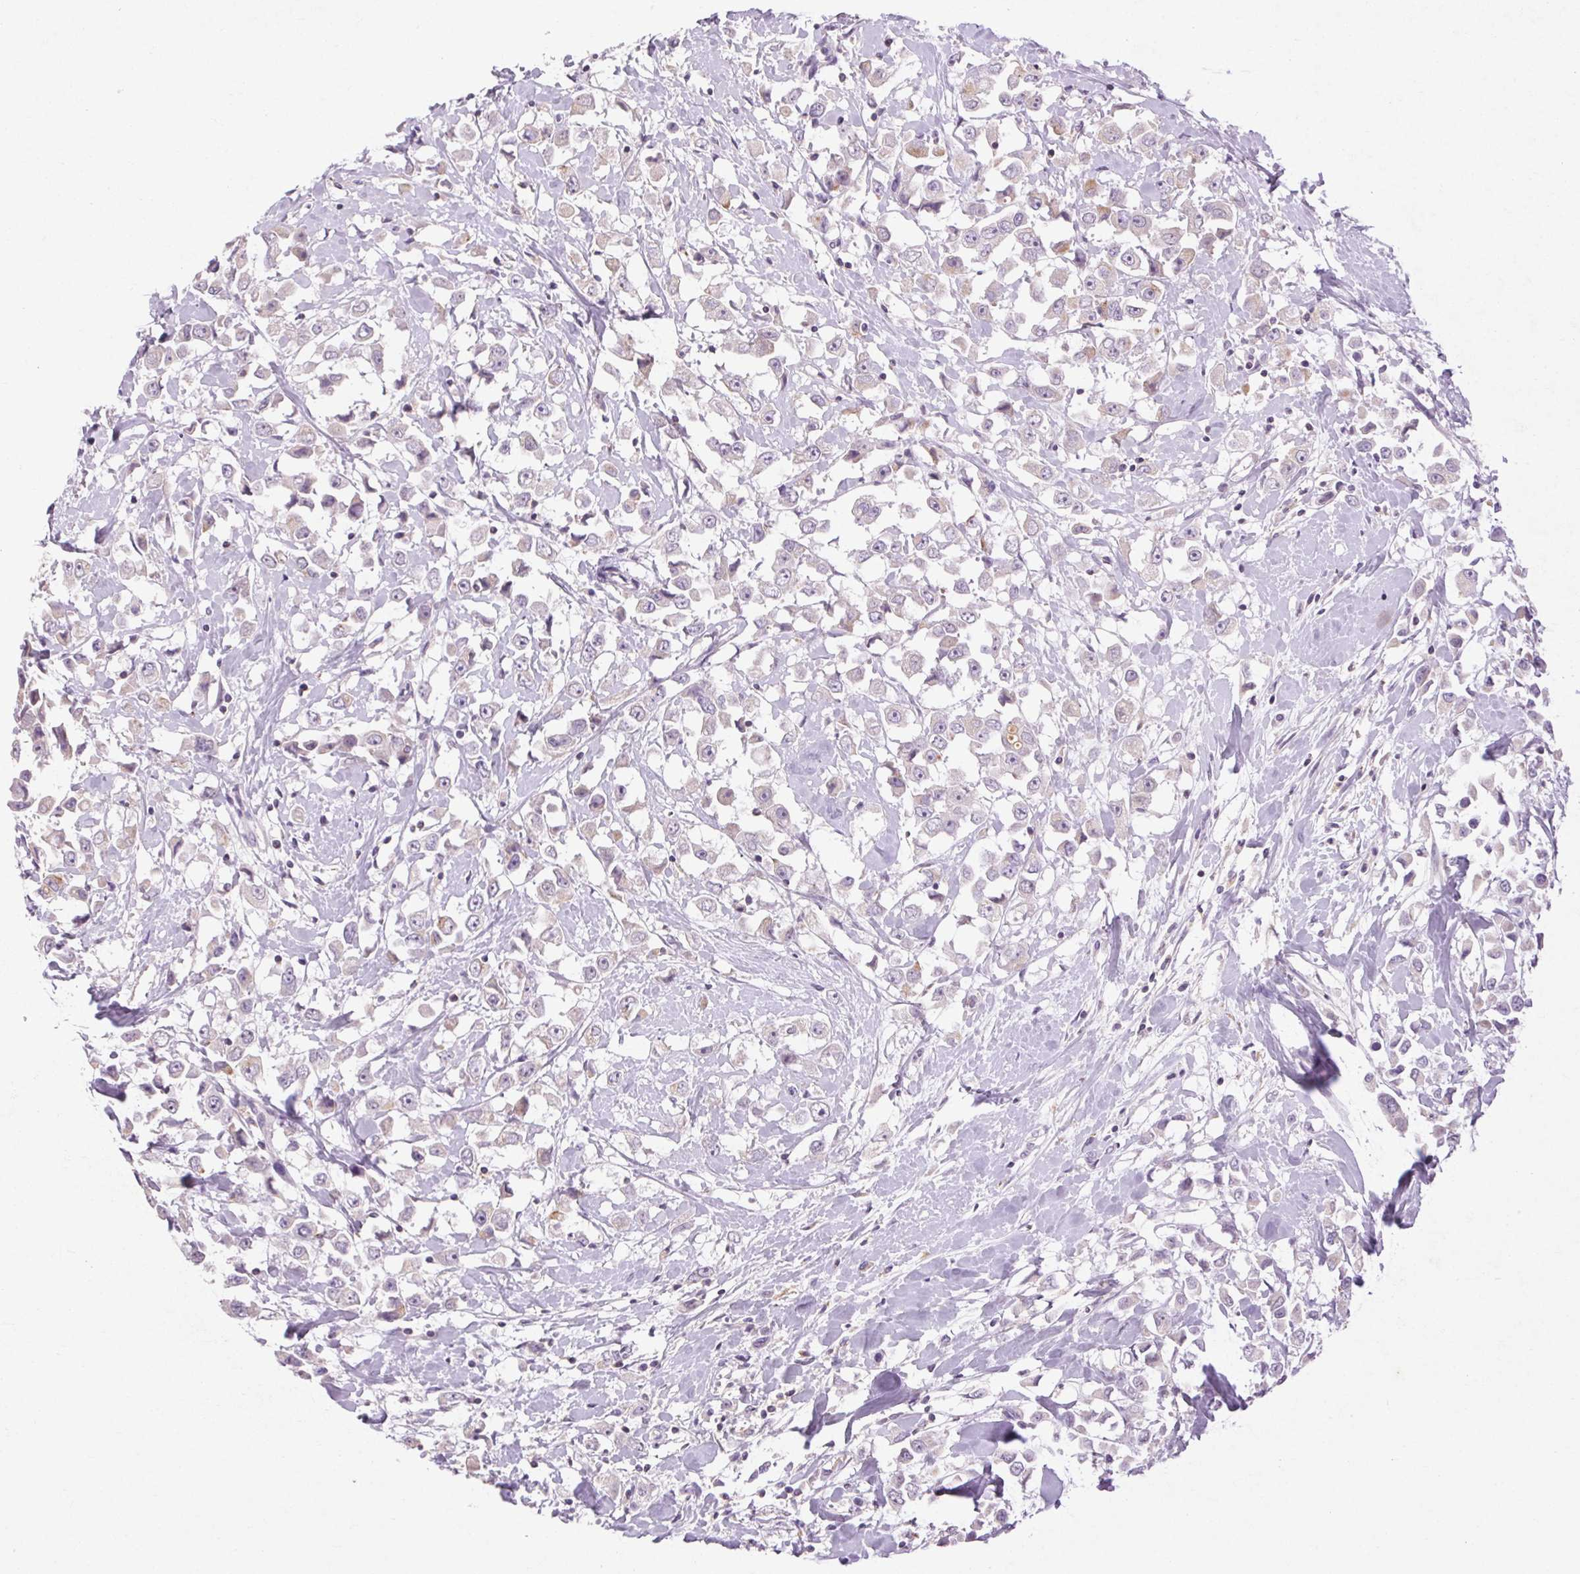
{"staining": {"intensity": "negative", "quantity": "none", "location": "none"}, "tissue": "breast cancer", "cell_type": "Tumor cells", "image_type": "cancer", "snomed": [{"axis": "morphology", "description": "Duct carcinoma"}, {"axis": "topography", "description": "Breast"}], "caption": "Immunohistochemical staining of invasive ductal carcinoma (breast) exhibits no significant expression in tumor cells.", "gene": "FNDC7", "patient": {"sex": "female", "age": 61}}